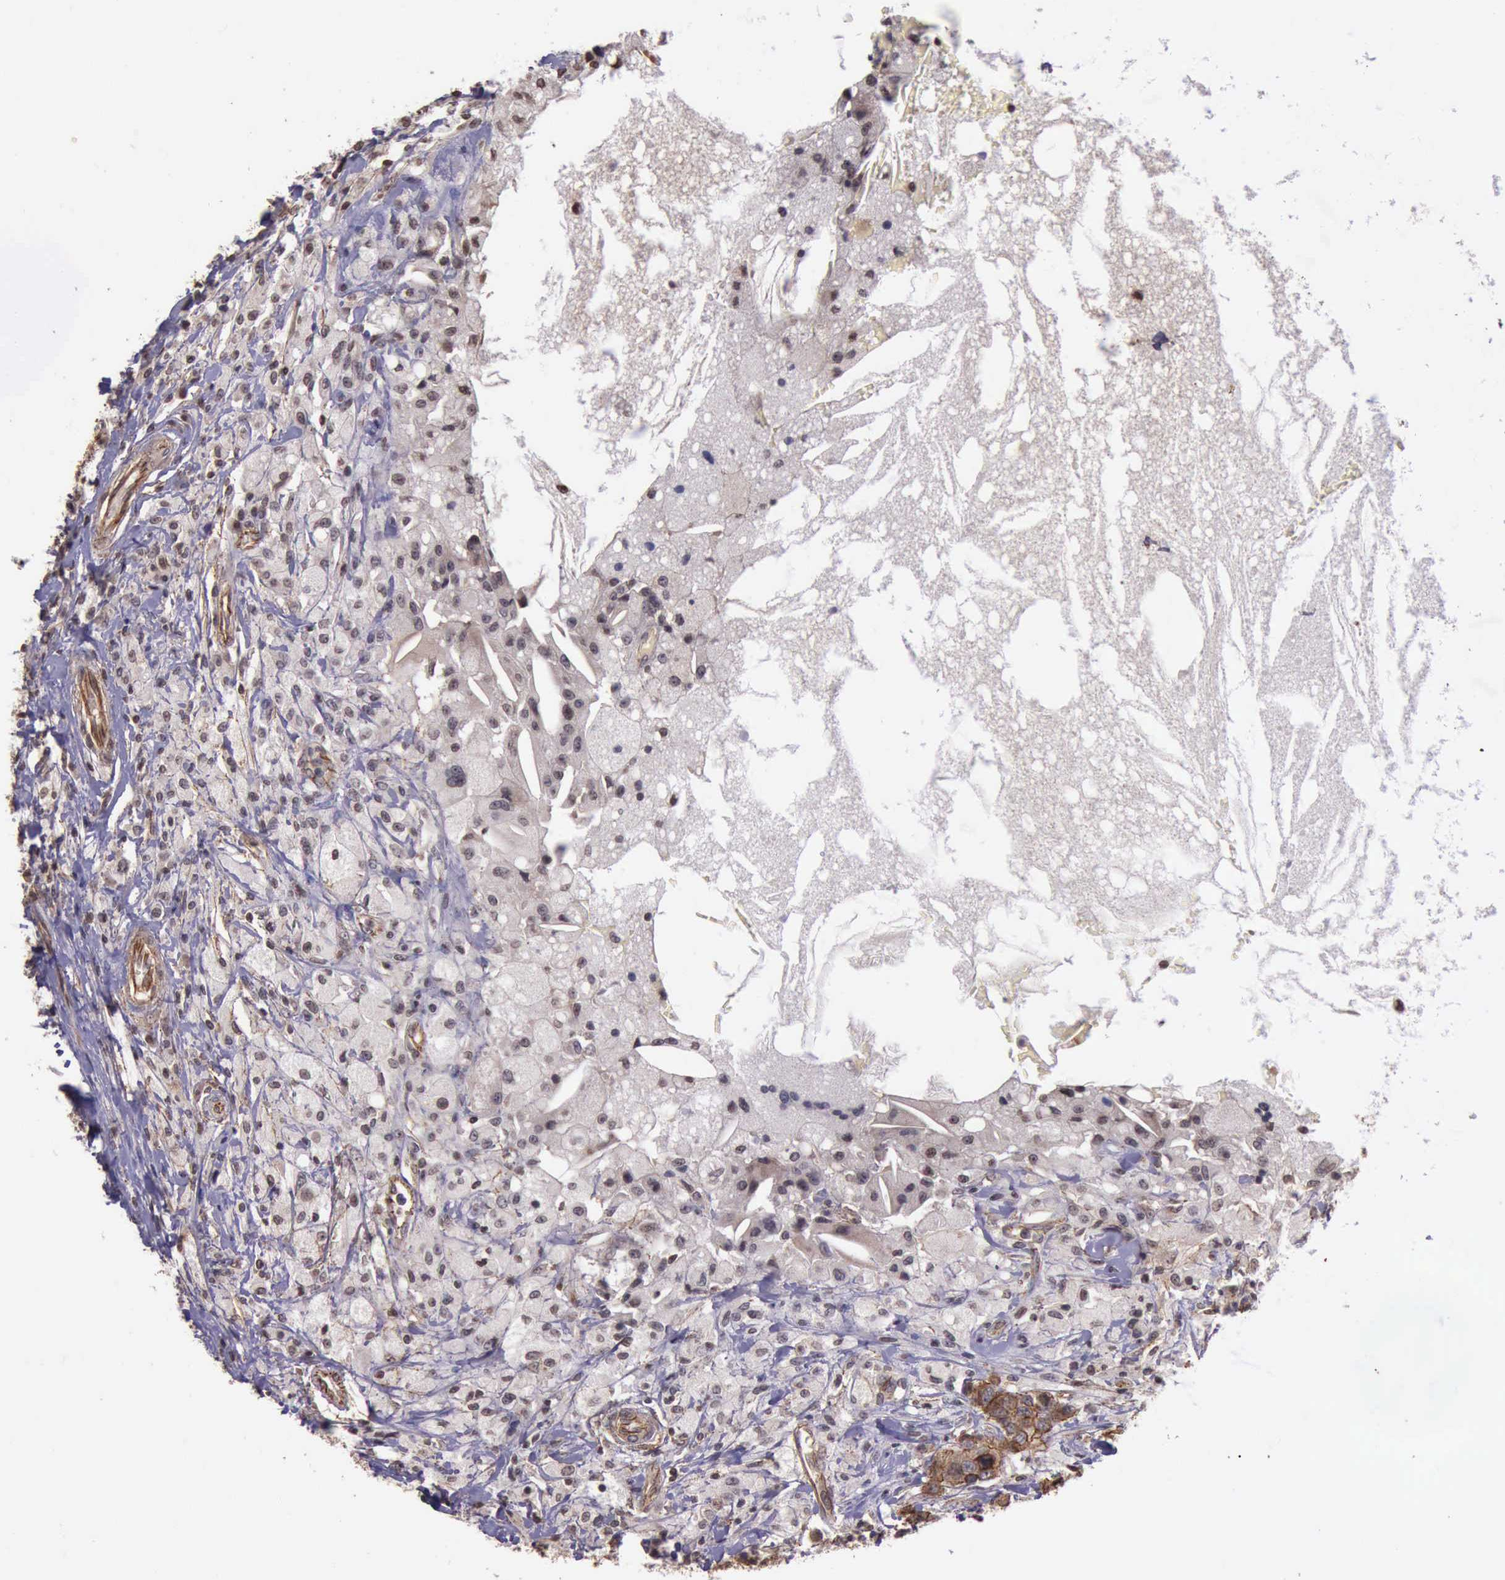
{"staining": {"intensity": "strong", "quantity": ">75%", "location": "cytoplasmic/membranous"}, "tissue": "breast cancer", "cell_type": "Tumor cells", "image_type": "cancer", "snomed": [{"axis": "morphology", "description": "Duct carcinoma"}, {"axis": "topography", "description": "Breast"}], "caption": "Strong cytoplasmic/membranous expression is identified in about >75% of tumor cells in breast intraductal carcinoma.", "gene": "CTNNB1", "patient": {"sex": "female", "age": 27}}